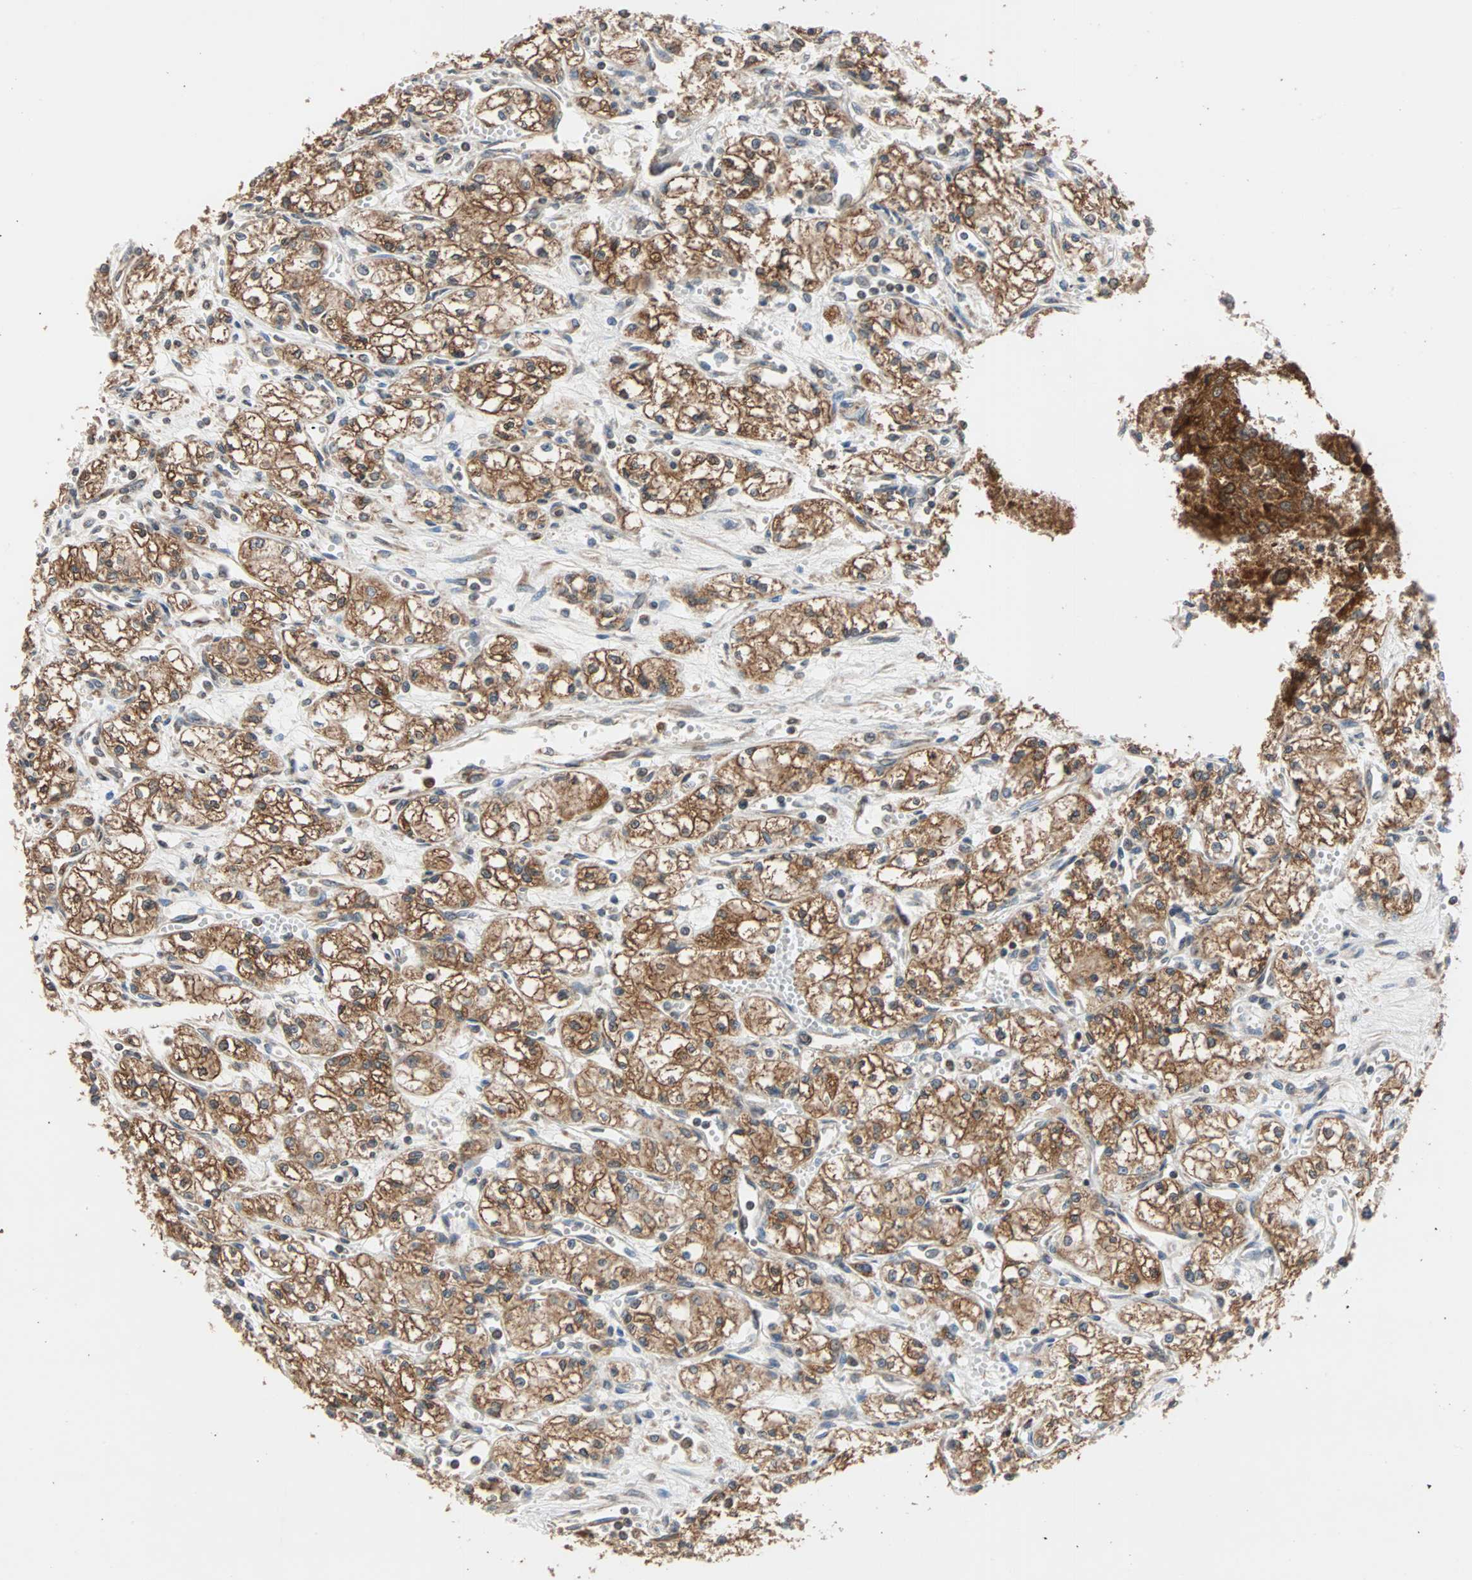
{"staining": {"intensity": "moderate", "quantity": ">75%", "location": "cytoplasmic/membranous"}, "tissue": "renal cancer", "cell_type": "Tumor cells", "image_type": "cancer", "snomed": [{"axis": "morphology", "description": "Normal tissue, NOS"}, {"axis": "morphology", "description": "Adenocarcinoma, NOS"}, {"axis": "topography", "description": "Kidney"}], "caption": "Renal cancer tissue shows moderate cytoplasmic/membranous expression in about >75% of tumor cells, visualized by immunohistochemistry.", "gene": "AUP1", "patient": {"sex": "male", "age": 59}}